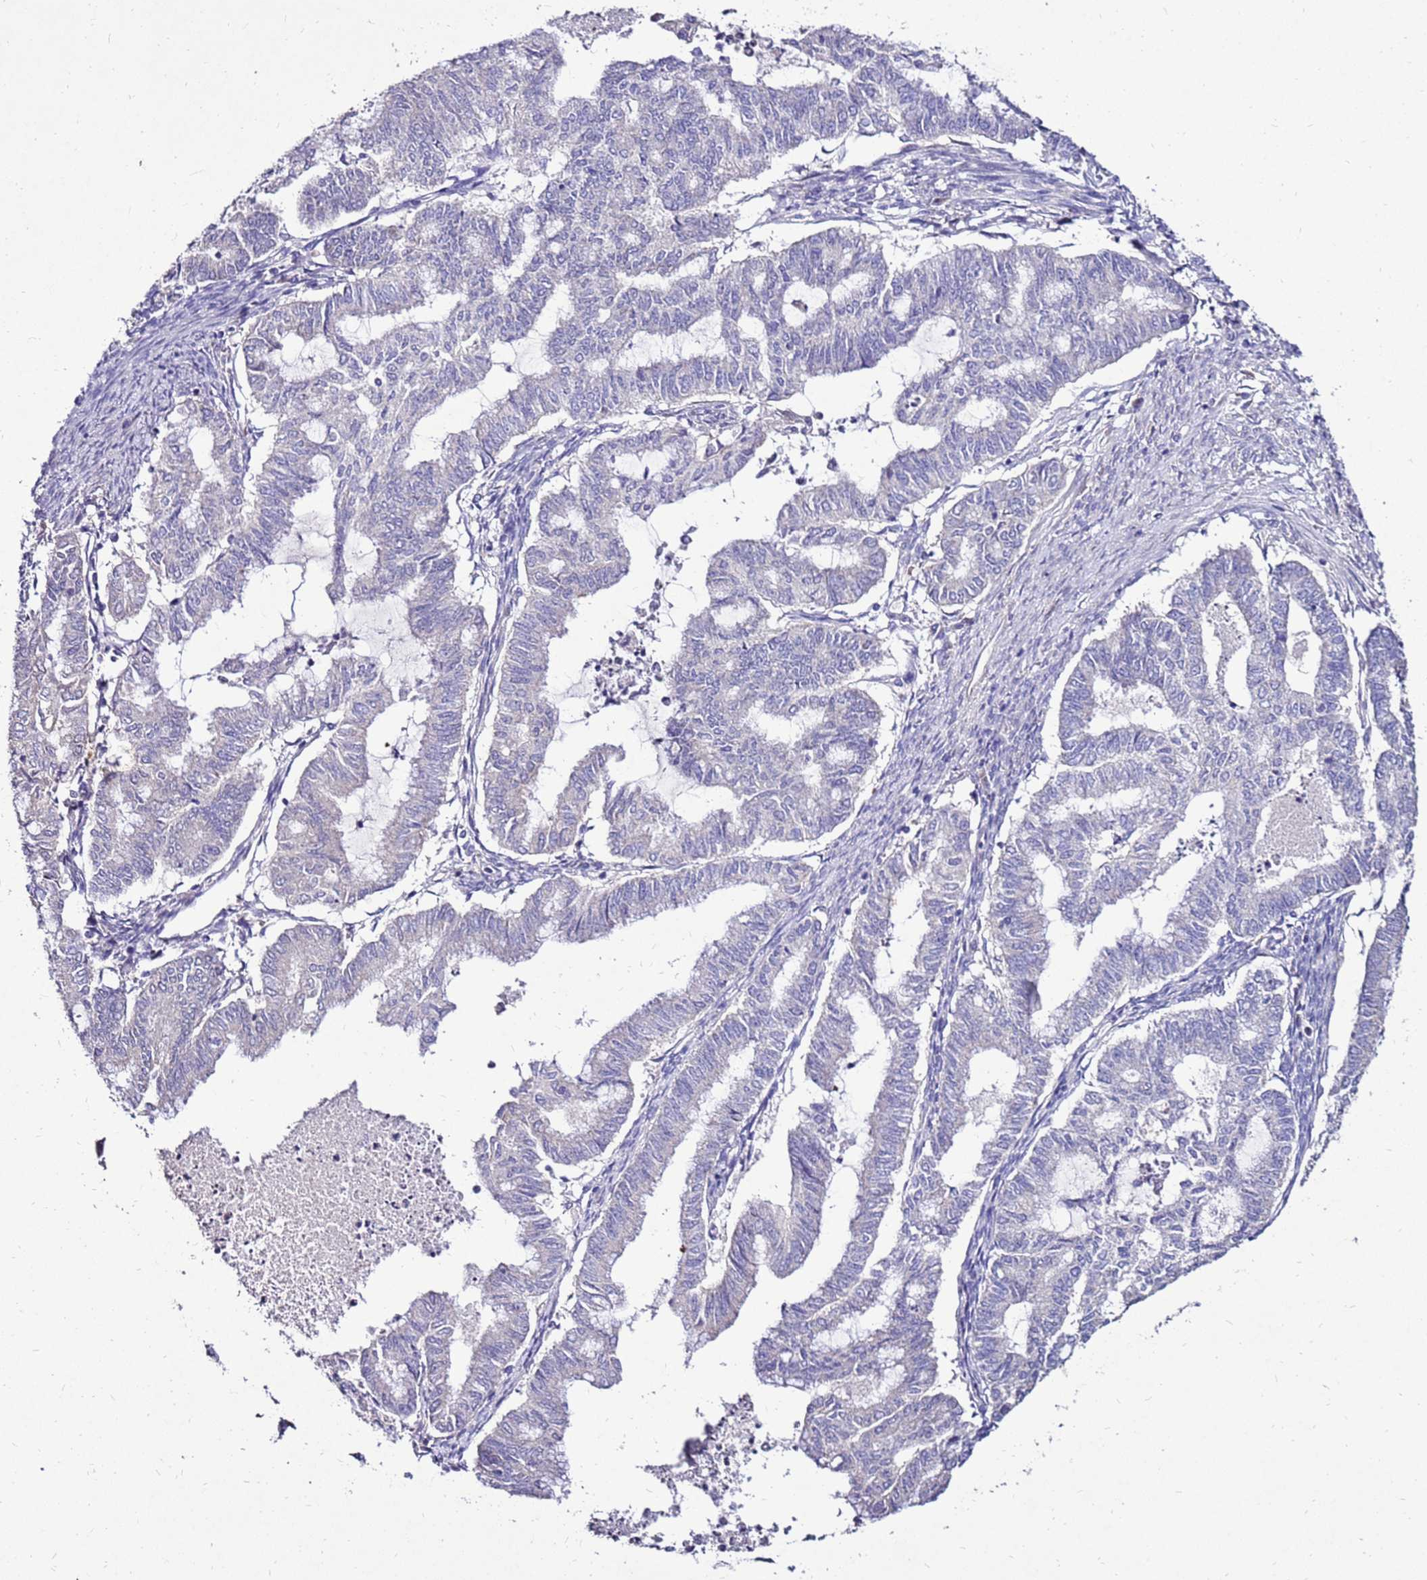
{"staining": {"intensity": "negative", "quantity": "none", "location": "none"}, "tissue": "endometrial cancer", "cell_type": "Tumor cells", "image_type": "cancer", "snomed": [{"axis": "morphology", "description": "Adenocarcinoma, NOS"}, {"axis": "topography", "description": "Endometrium"}], "caption": "Immunohistochemistry of adenocarcinoma (endometrial) displays no staining in tumor cells. The staining was performed using DAB (3,3'-diaminobenzidine) to visualize the protein expression in brown, while the nuclei were stained in blue with hematoxylin (Magnification: 20x).", "gene": "TMEM106C", "patient": {"sex": "female", "age": 79}}